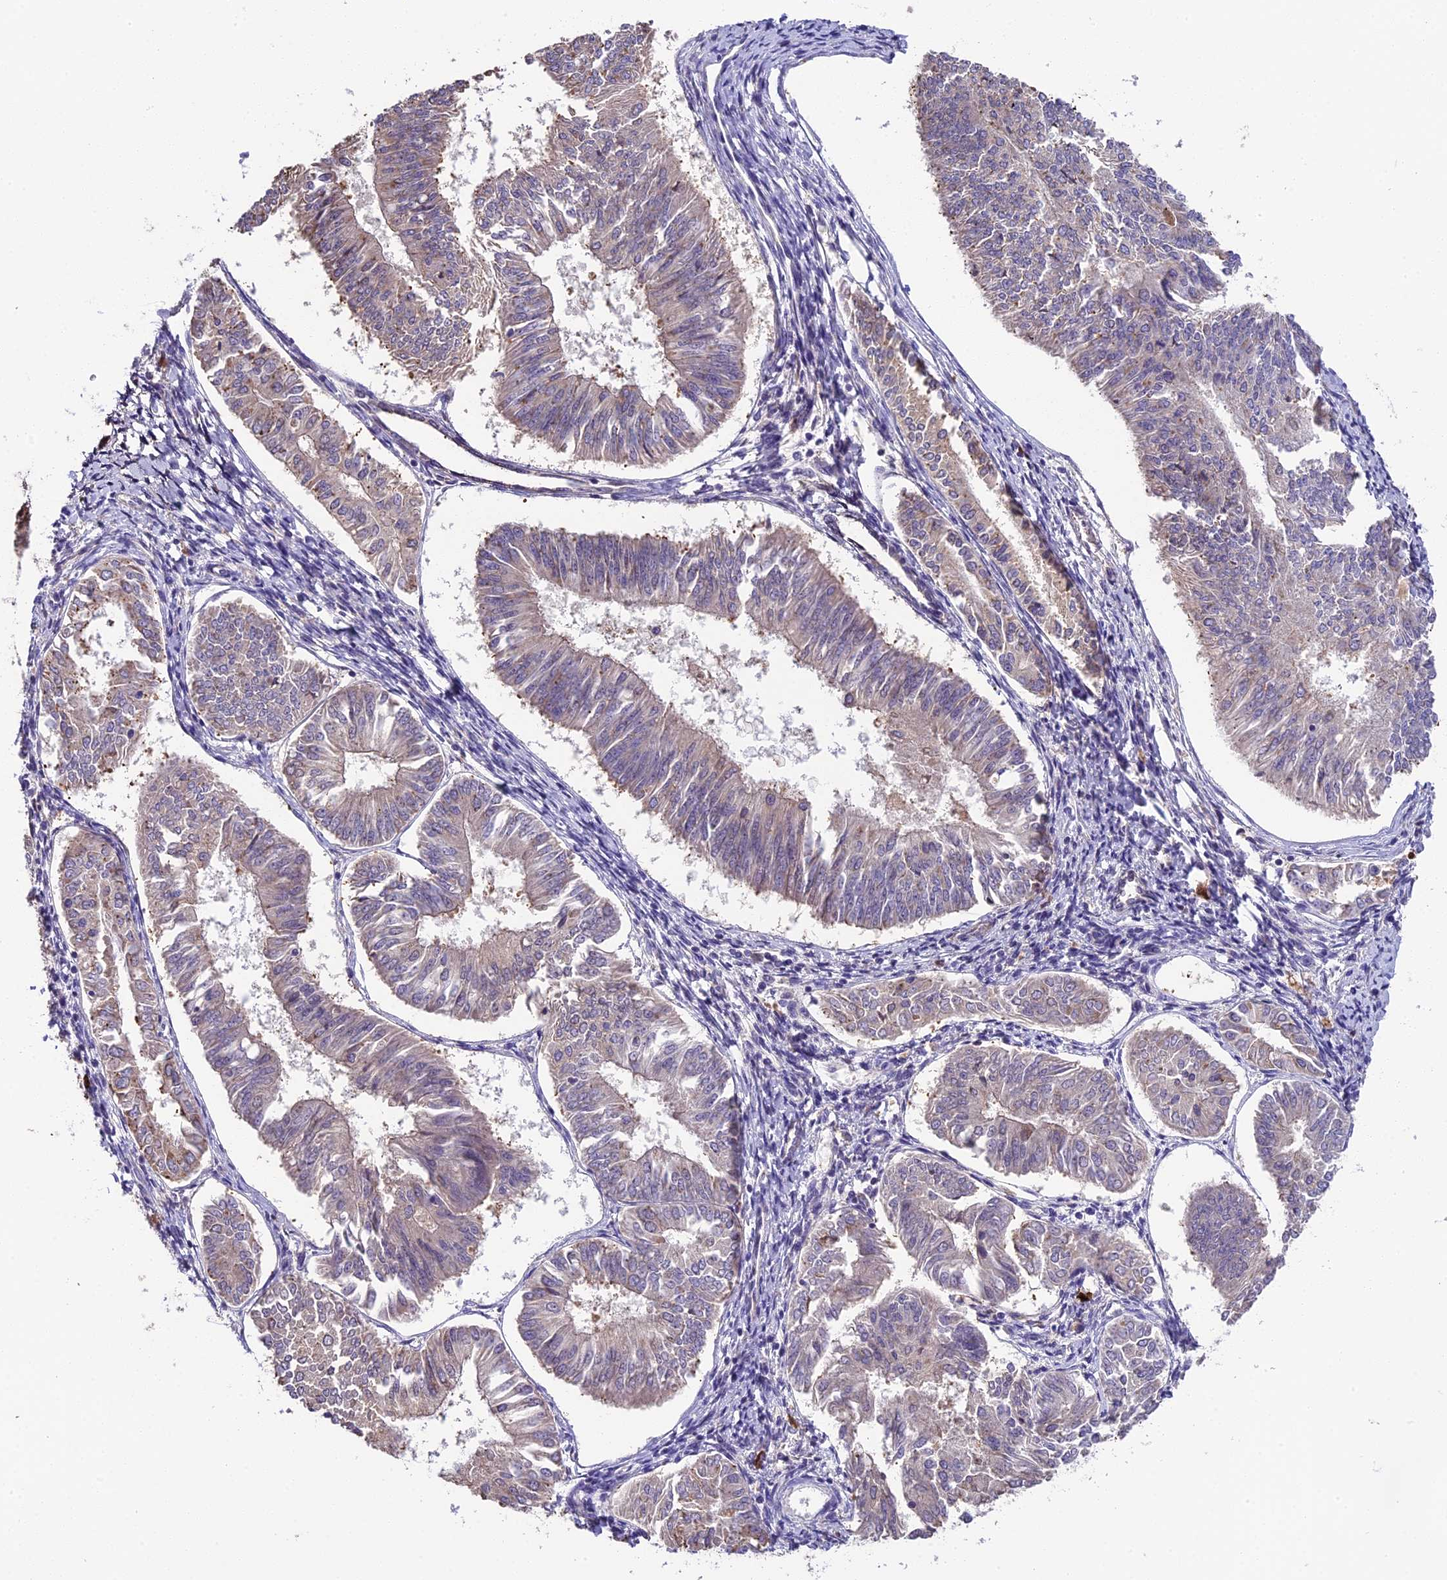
{"staining": {"intensity": "weak", "quantity": "25%-75%", "location": "cytoplasmic/membranous"}, "tissue": "endometrial cancer", "cell_type": "Tumor cells", "image_type": "cancer", "snomed": [{"axis": "morphology", "description": "Adenocarcinoma, NOS"}, {"axis": "topography", "description": "Endometrium"}], "caption": "Protein expression analysis of endometrial cancer (adenocarcinoma) displays weak cytoplasmic/membranous staining in approximately 25%-75% of tumor cells.", "gene": "ABCC10", "patient": {"sex": "female", "age": 58}}